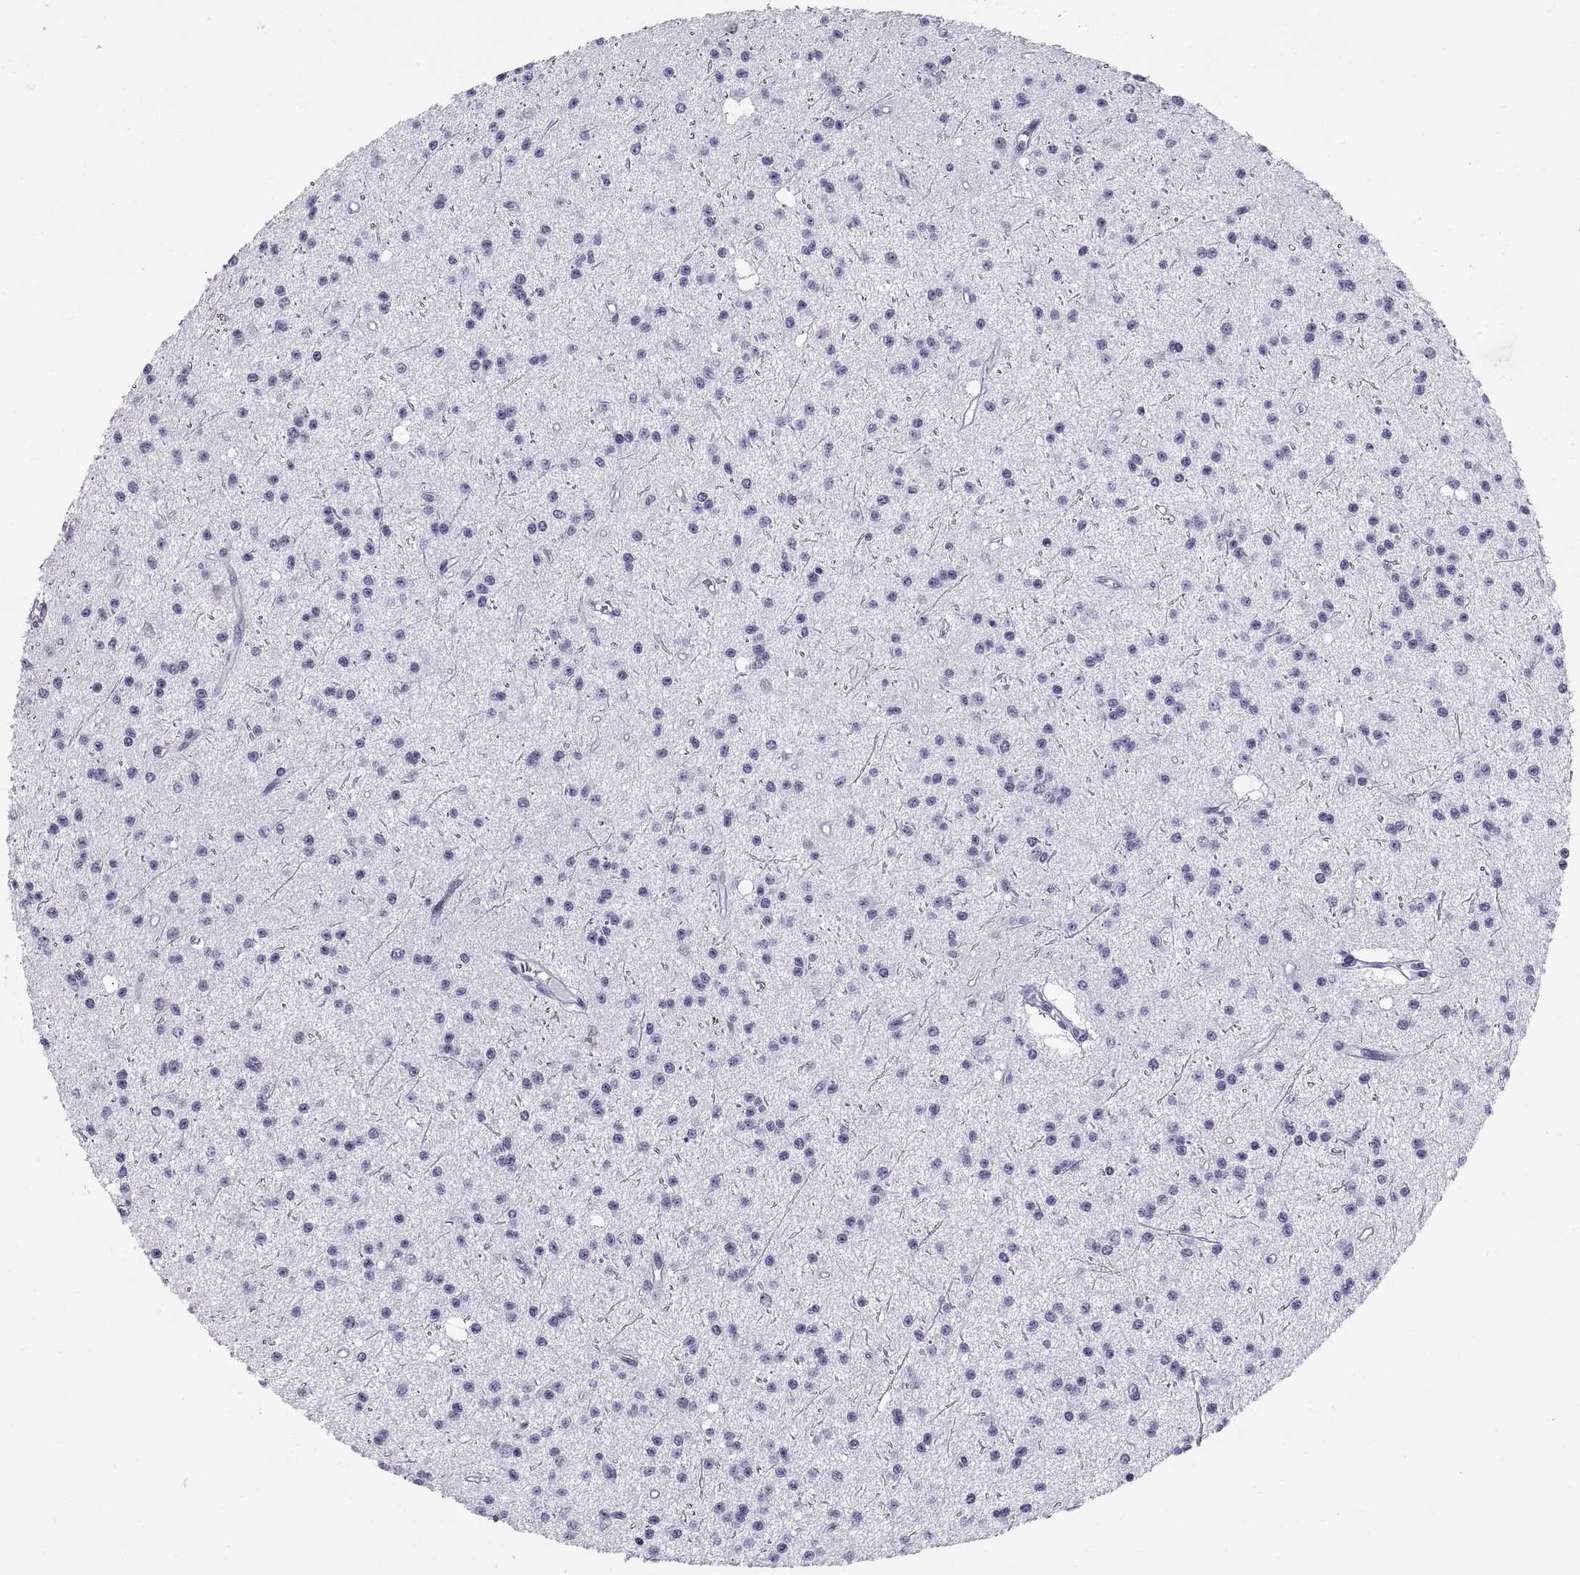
{"staining": {"intensity": "negative", "quantity": "none", "location": "none"}, "tissue": "glioma", "cell_type": "Tumor cells", "image_type": "cancer", "snomed": [{"axis": "morphology", "description": "Glioma, malignant, Low grade"}, {"axis": "topography", "description": "Brain"}], "caption": "DAB immunohistochemical staining of malignant glioma (low-grade) exhibits no significant positivity in tumor cells.", "gene": "NEUROD6", "patient": {"sex": "male", "age": 27}}